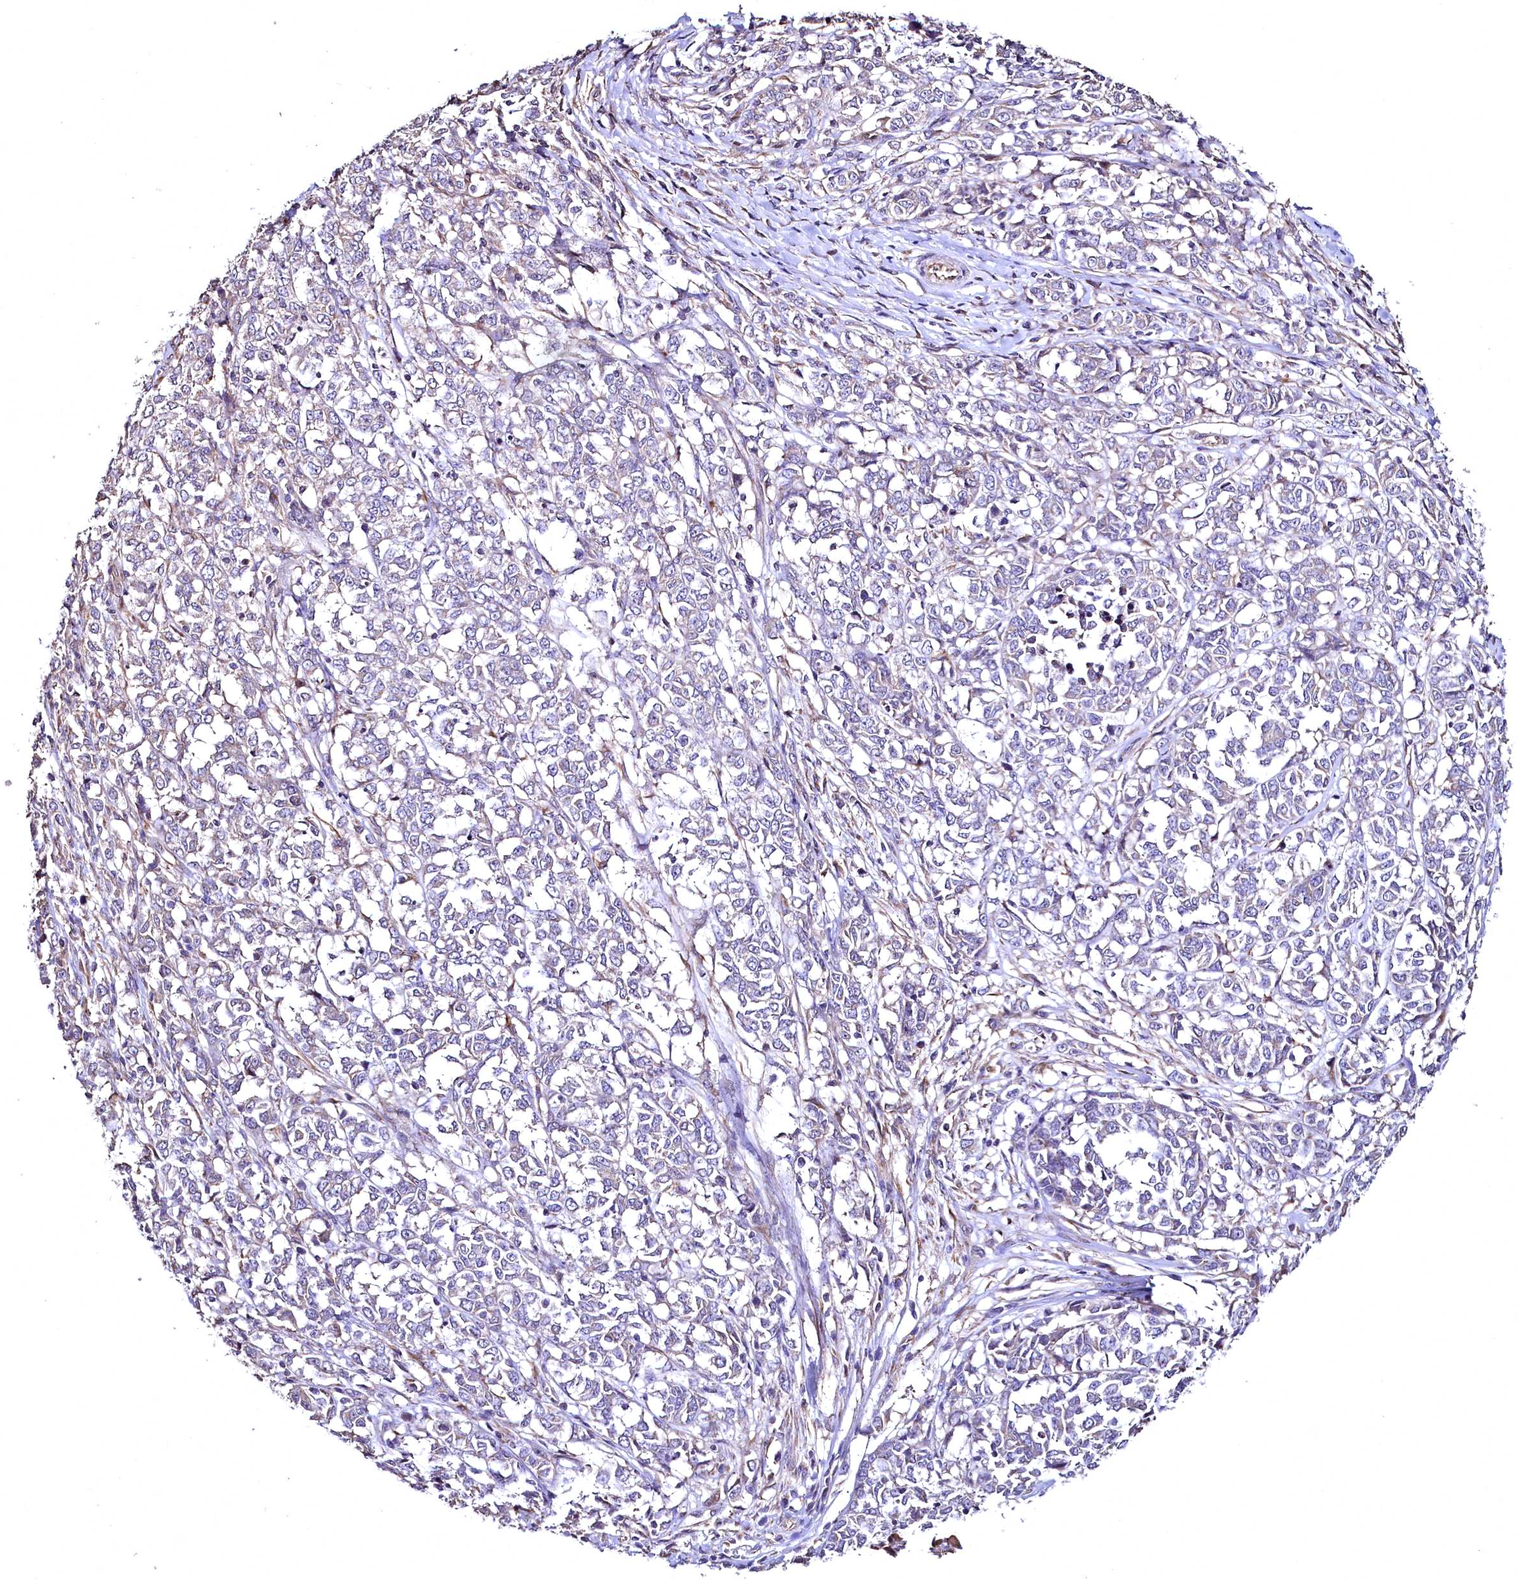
{"staining": {"intensity": "negative", "quantity": "none", "location": "none"}, "tissue": "melanoma", "cell_type": "Tumor cells", "image_type": "cancer", "snomed": [{"axis": "morphology", "description": "Malignant melanoma, NOS"}, {"axis": "topography", "description": "Skin"}], "caption": "This is a image of IHC staining of melanoma, which shows no positivity in tumor cells. The staining is performed using DAB (3,3'-diaminobenzidine) brown chromogen with nuclei counter-stained in using hematoxylin.", "gene": "TBCEL", "patient": {"sex": "female", "age": 72}}